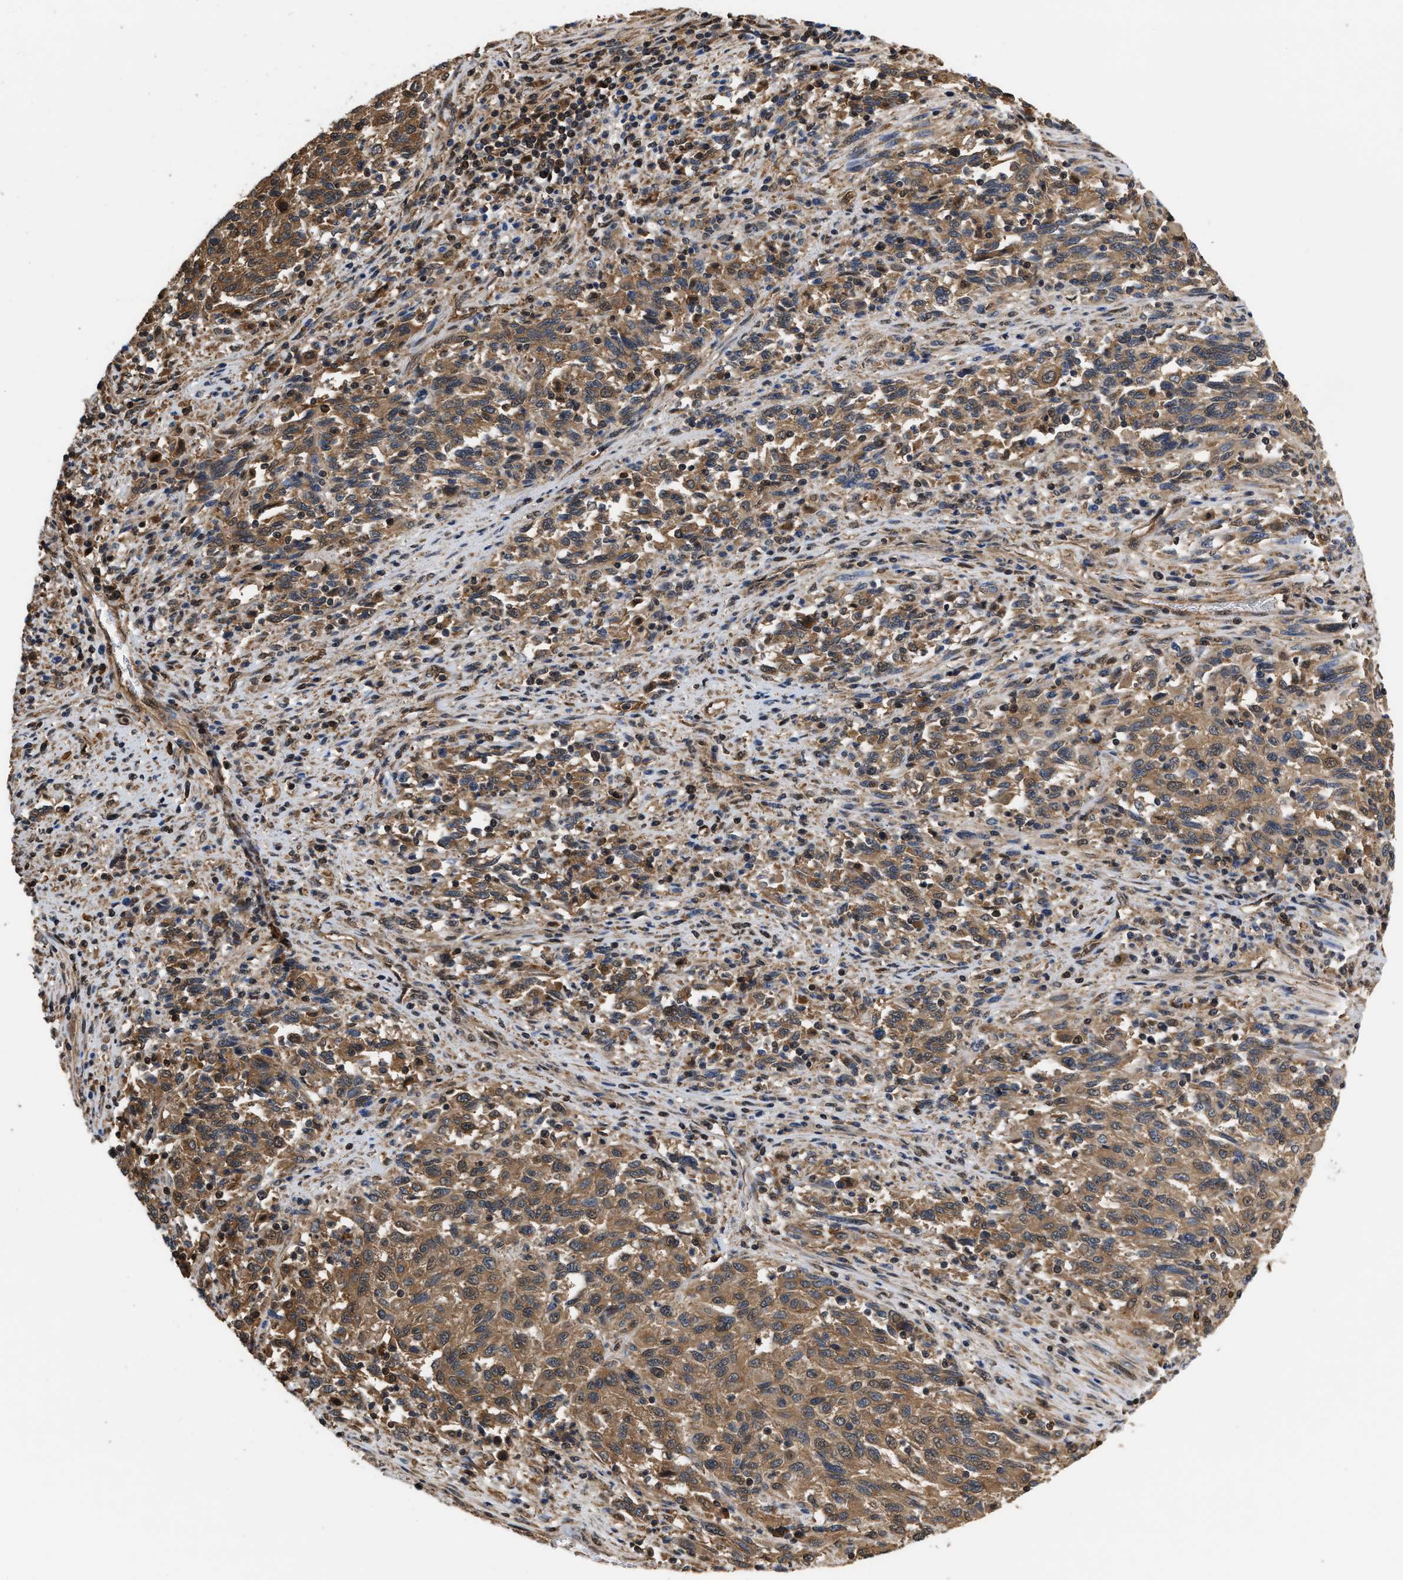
{"staining": {"intensity": "moderate", "quantity": ">75%", "location": "cytoplasmic/membranous"}, "tissue": "melanoma", "cell_type": "Tumor cells", "image_type": "cancer", "snomed": [{"axis": "morphology", "description": "Malignant melanoma, Metastatic site"}, {"axis": "topography", "description": "Lymph node"}], "caption": "Malignant melanoma (metastatic site) tissue displays moderate cytoplasmic/membranous expression in about >75% of tumor cells, visualized by immunohistochemistry.", "gene": "SCAI", "patient": {"sex": "male", "age": 61}}